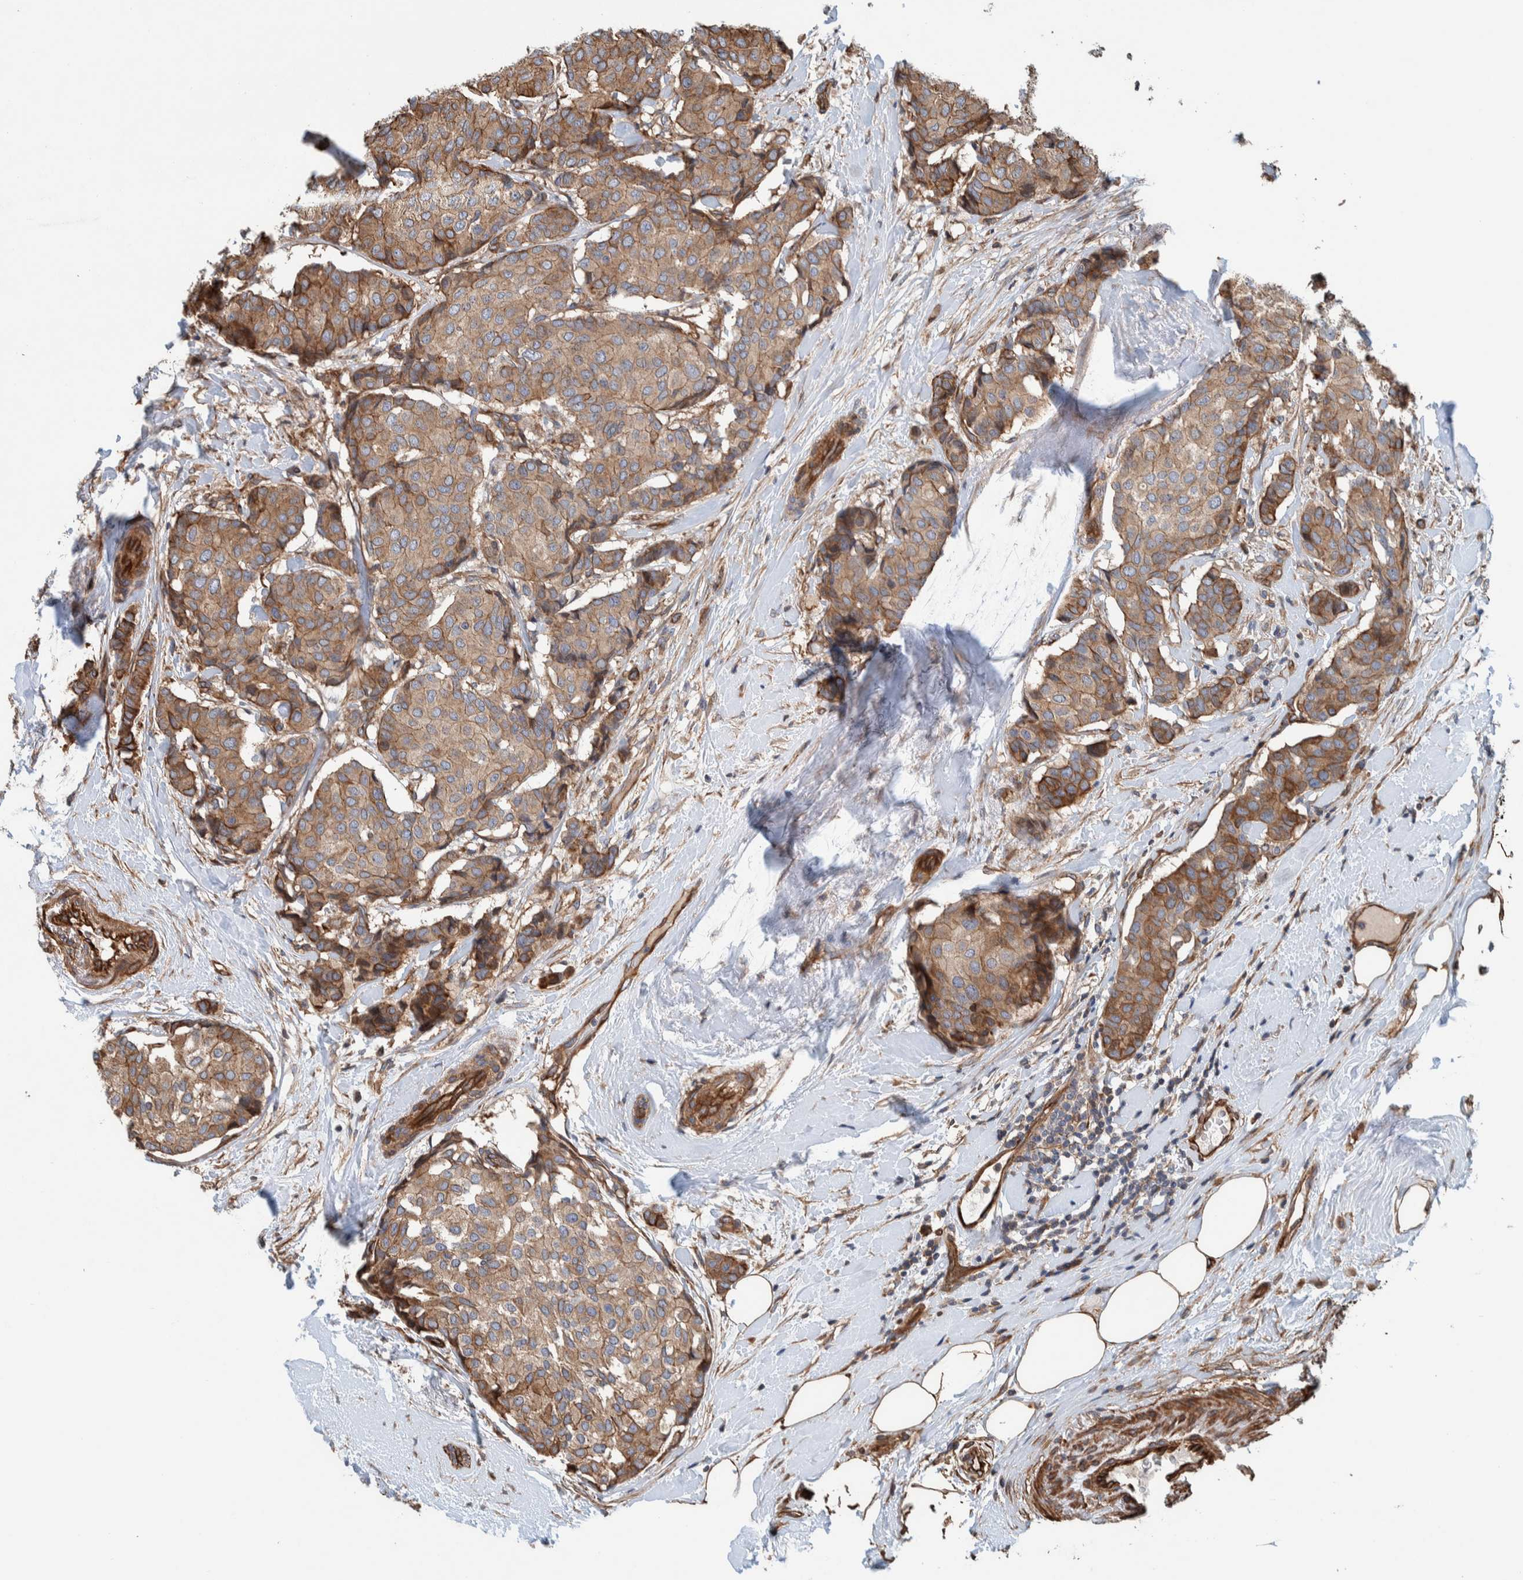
{"staining": {"intensity": "weak", "quantity": ">75%", "location": "cytoplasmic/membranous"}, "tissue": "breast cancer", "cell_type": "Tumor cells", "image_type": "cancer", "snomed": [{"axis": "morphology", "description": "Duct carcinoma"}, {"axis": "topography", "description": "Breast"}], "caption": "Infiltrating ductal carcinoma (breast) was stained to show a protein in brown. There is low levels of weak cytoplasmic/membranous staining in about >75% of tumor cells.", "gene": "PKD1L1", "patient": {"sex": "female", "age": 75}}